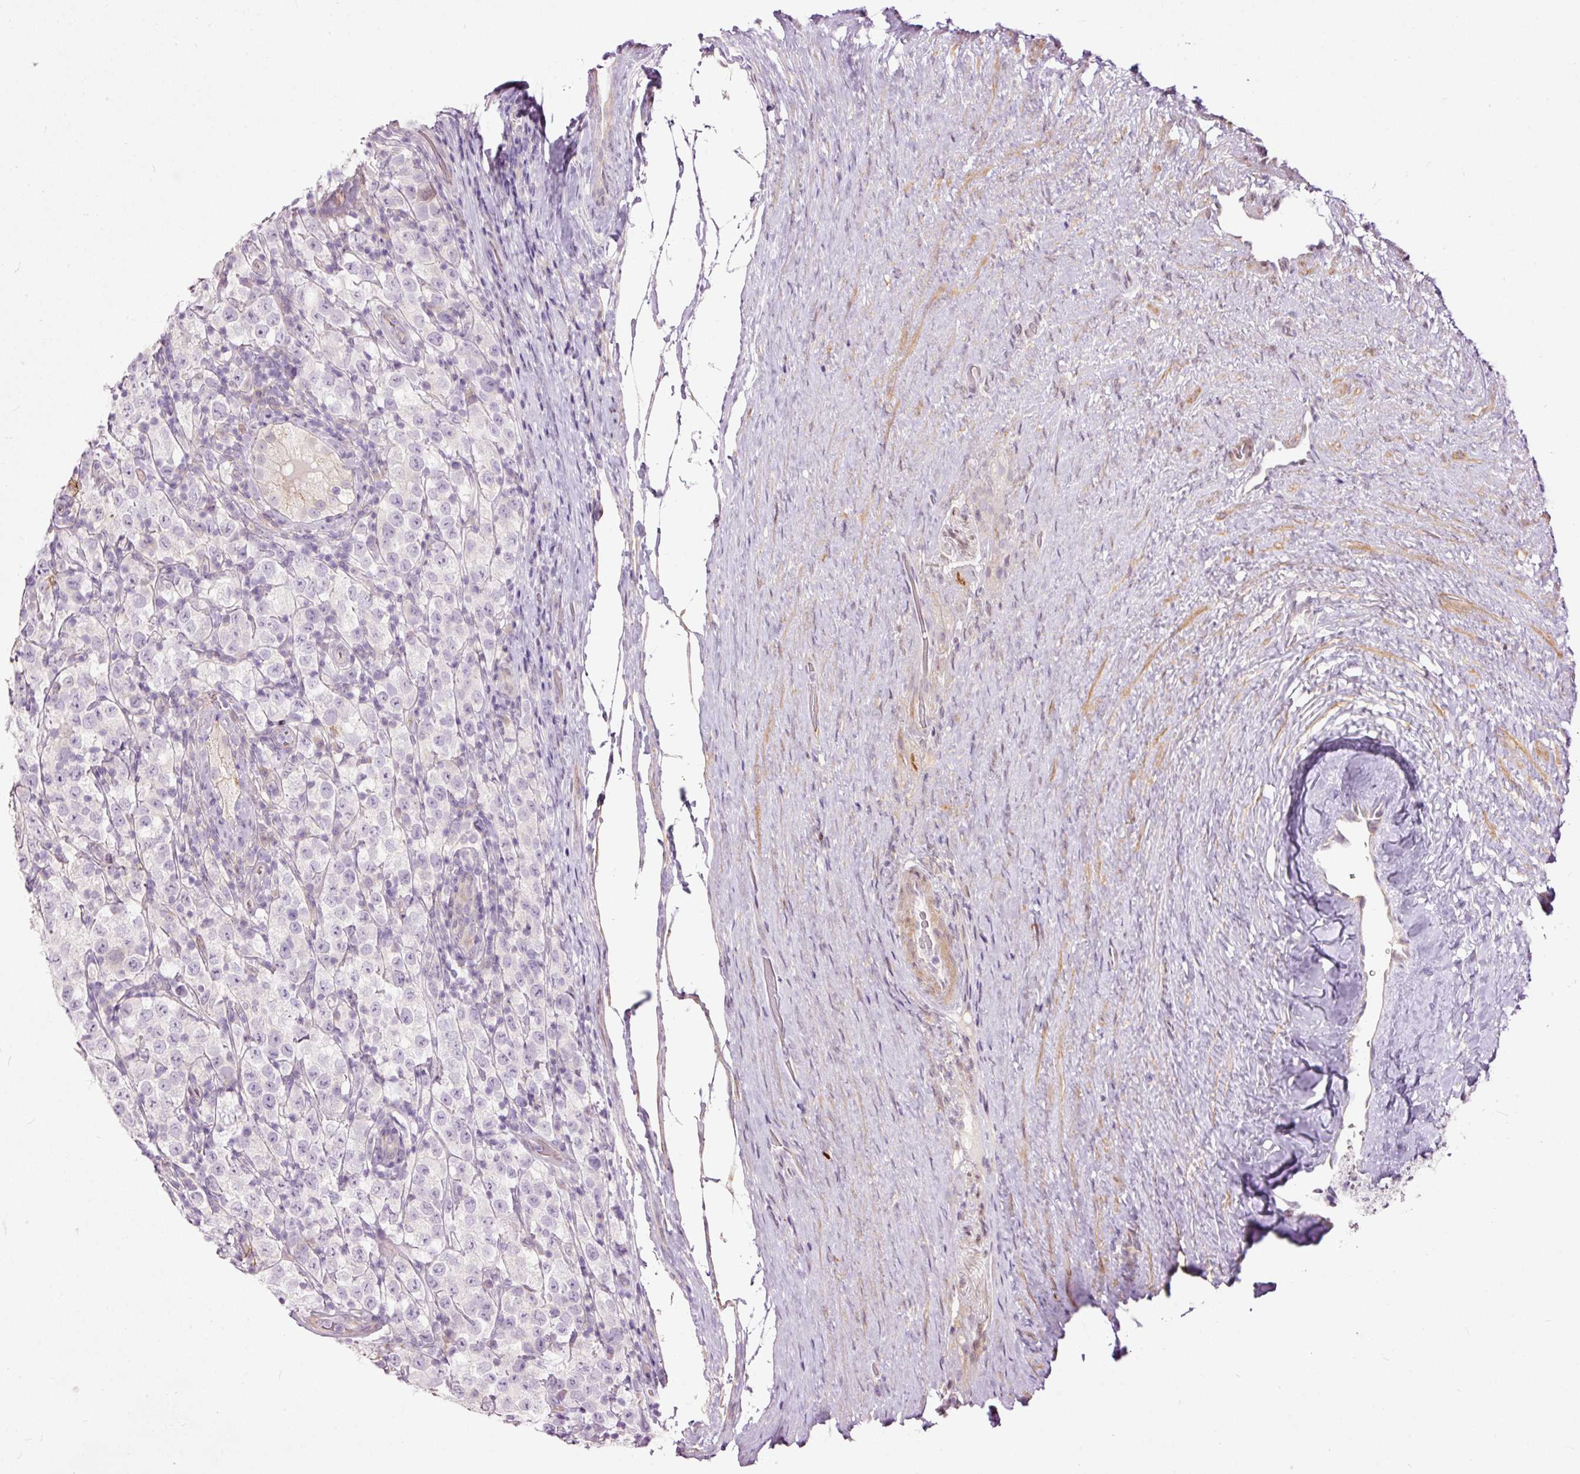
{"staining": {"intensity": "negative", "quantity": "none", "location": "none"}, "tissue": "testis cancer", "cell_type": "Tumor cells", "image_type": "cancer", "snomed": [{"axis": "morphology", "description": "Seminoma, NOS"}, {"axis": "morphology", "description": "Carcinoma, Embryonal, NOS"}, {"axis": "topography", "description": "Testis"}], "caption": "A high-resolution micrograph shows IHC staining of embryonal carcinoma (testis), which reveals no significant staining in tumor cells.", "gene": "FCRL4", "patient": {"sex": "male", "age": 41}}